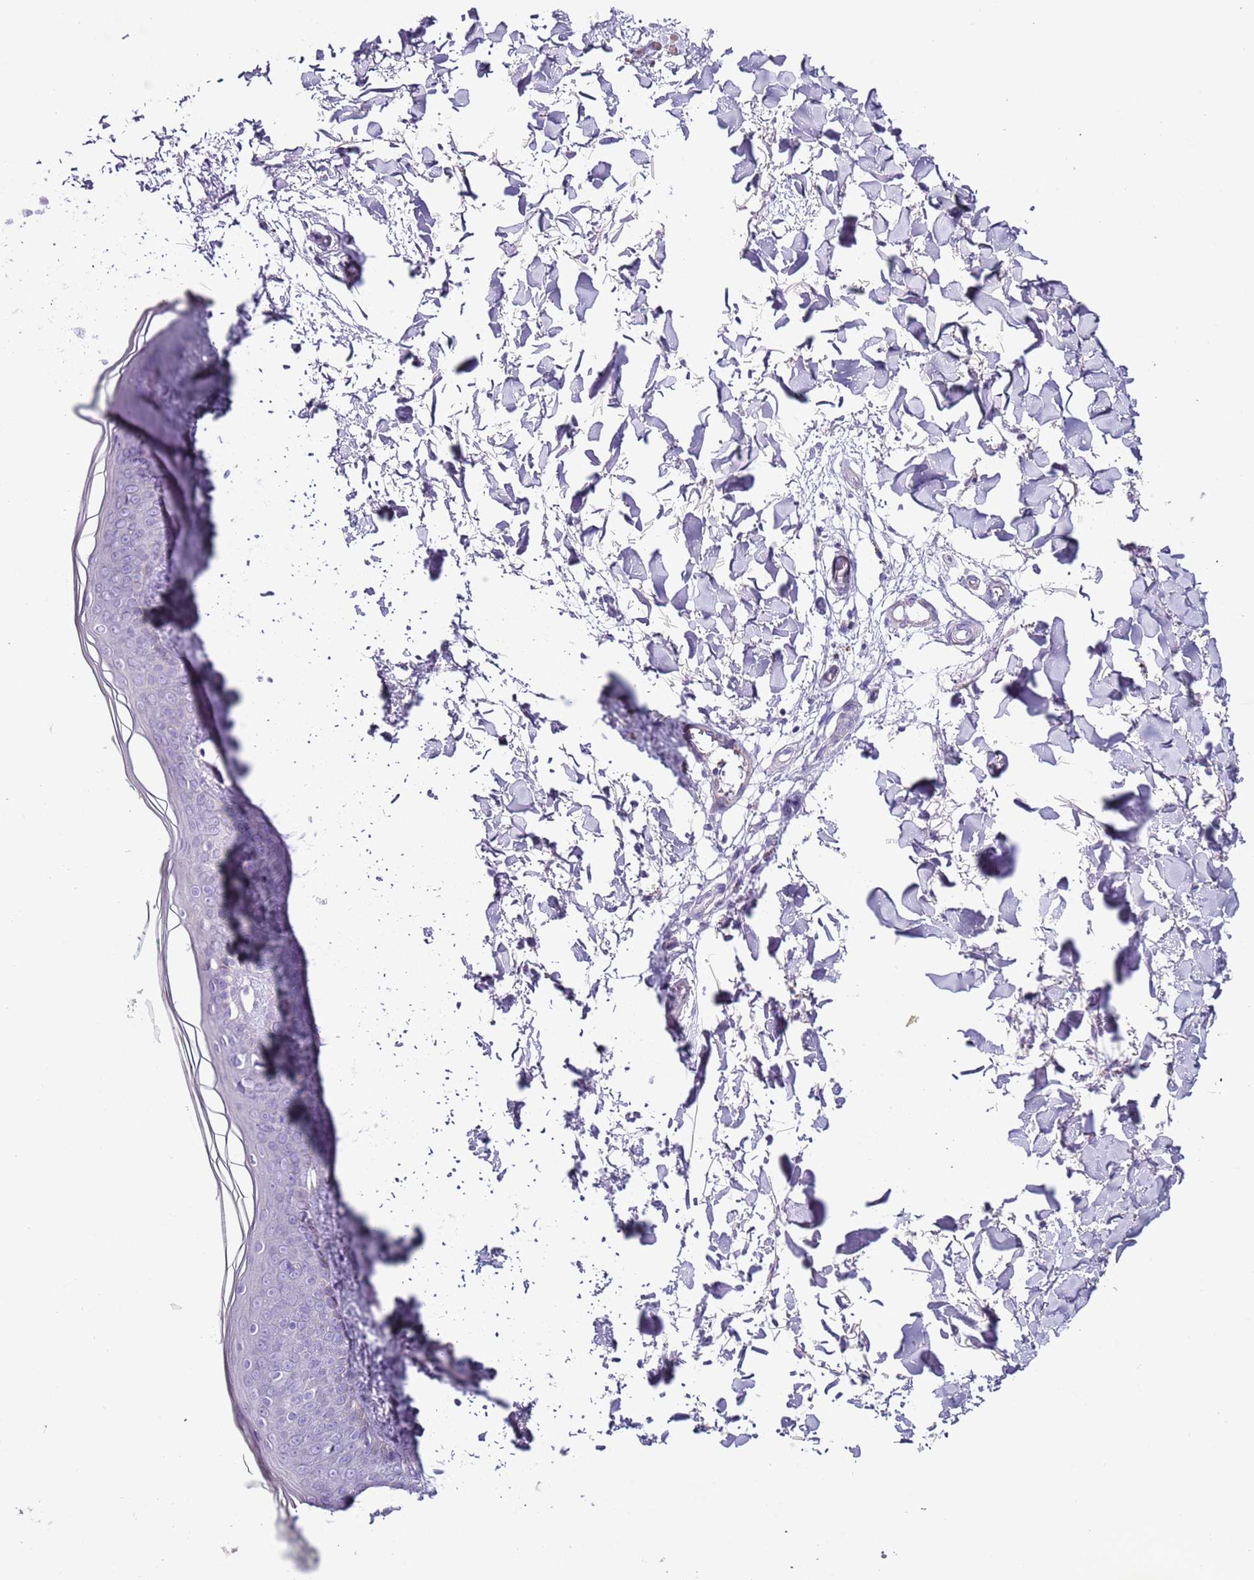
{"staining": {"intensity": "negative", "quantity": "none", "location": "none"}, "tissue": "skin", "cell_type": "Fibroblasts", "image_type": "normal", "snomed": [{"axis": "morphology", "description": "Normal tissue, NOS"}, {"axis": "topography", "description": "Skin"}], "caption": "Immunohistochemistry of unremarkable skin exhibits no positivity in fibroblasts. The staining is performed using DAB brown chromogen with nuclei counter-stained in using hematoxylin.", "gene": "LRRN3", "patient": {"sex": "female", "age": 34}}